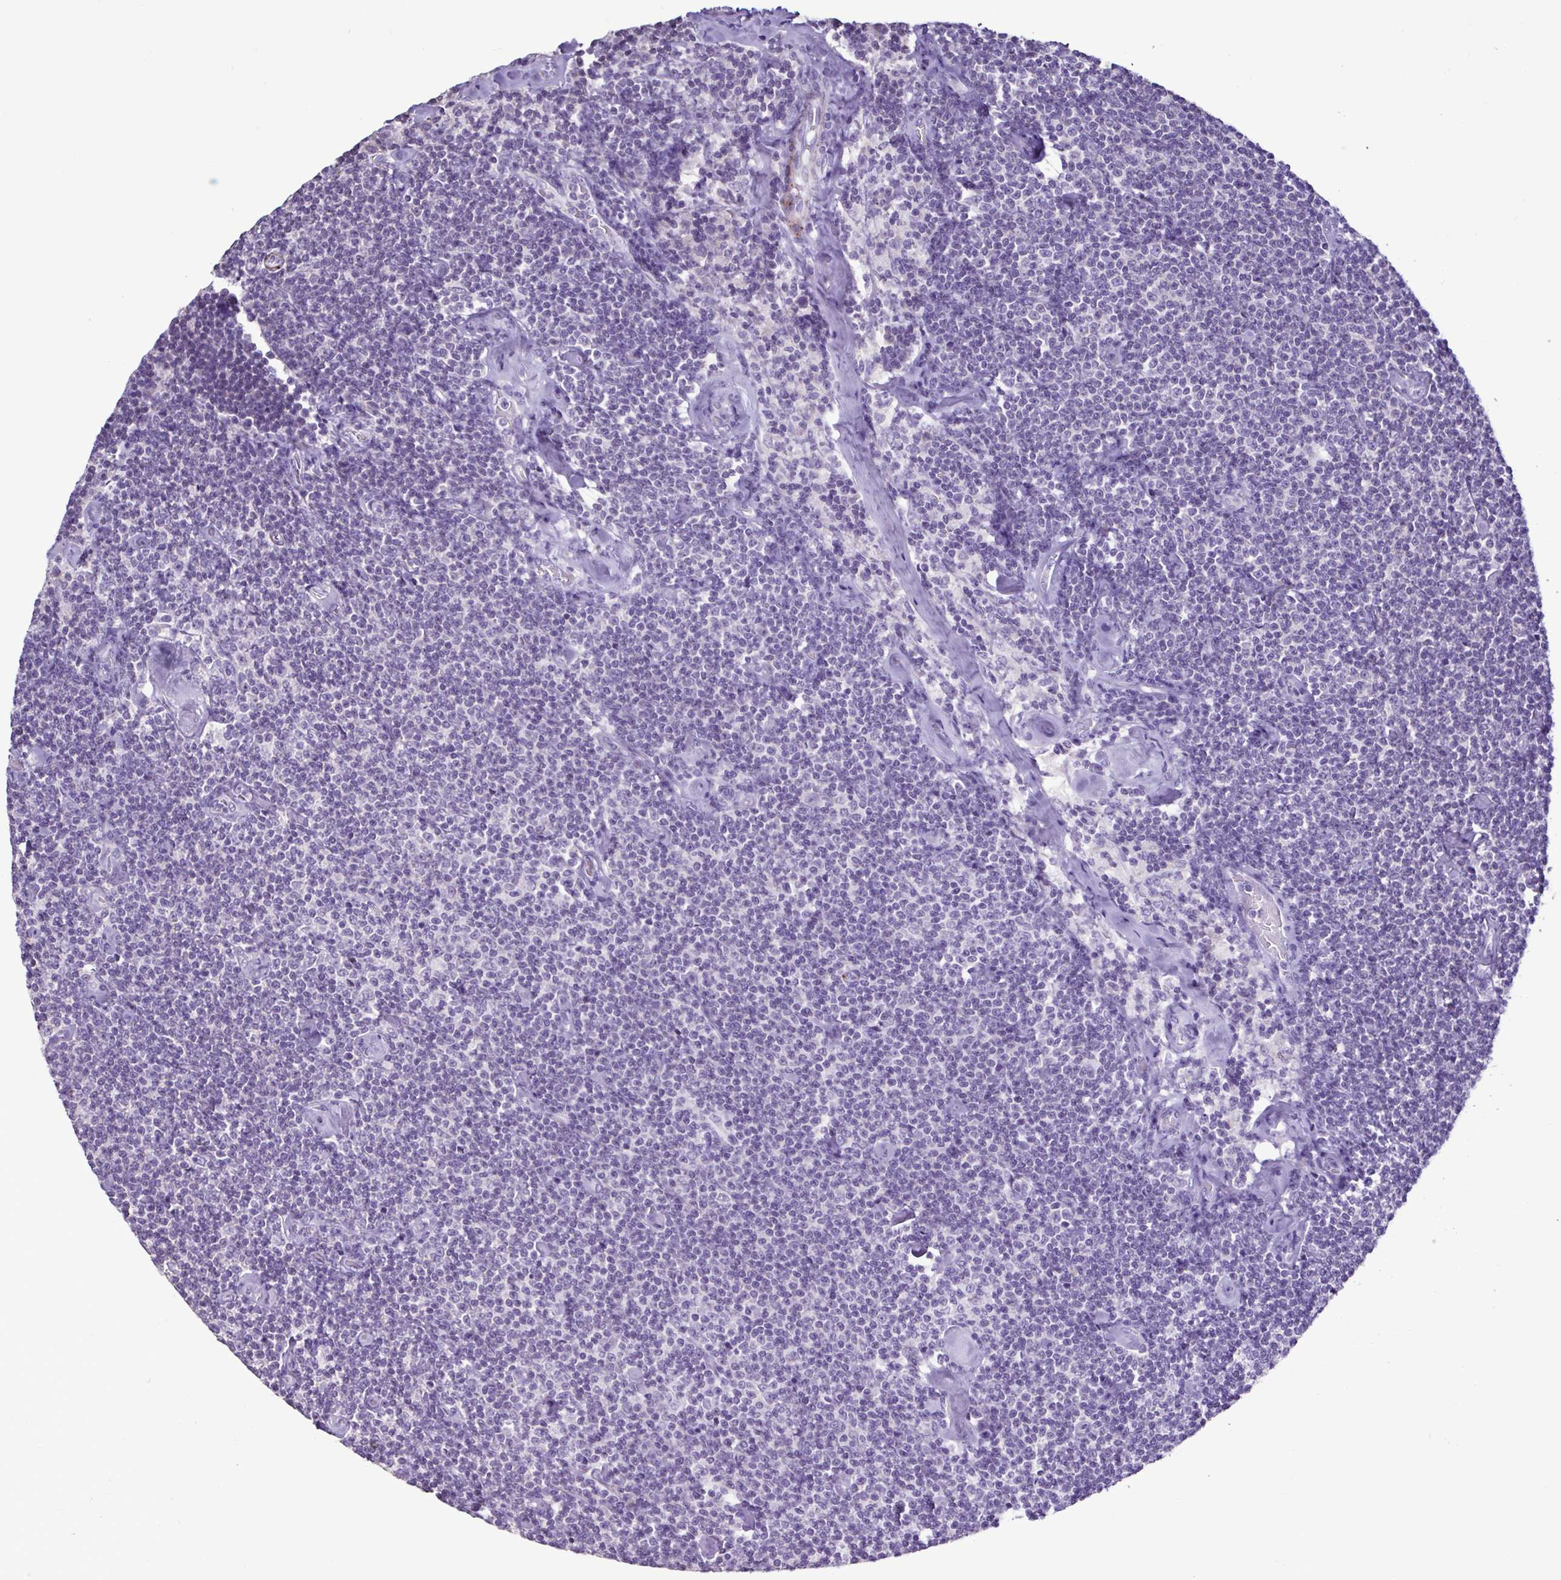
{"staining": {"intensity": "negative", "quantity": "none", "location": "none"}, "tissue": "lymphoma", "cell_type": "Tumor cells", "image_type": "cancer", "snomed": [{"axis": "morphology", "description": "Malignant lymphoma, non-Hodgkin's type, Low grade"}, {"axis": "topography", "description": "Lymph node"}], "caption": "Immunohistochemical staining of human low-grade malignant lymphoma, non-Hodgkin's type reveals no significant expression in tumor cells.", "gene": "PLA2G4E", "patient": {"sex": "male", "age": 81}}